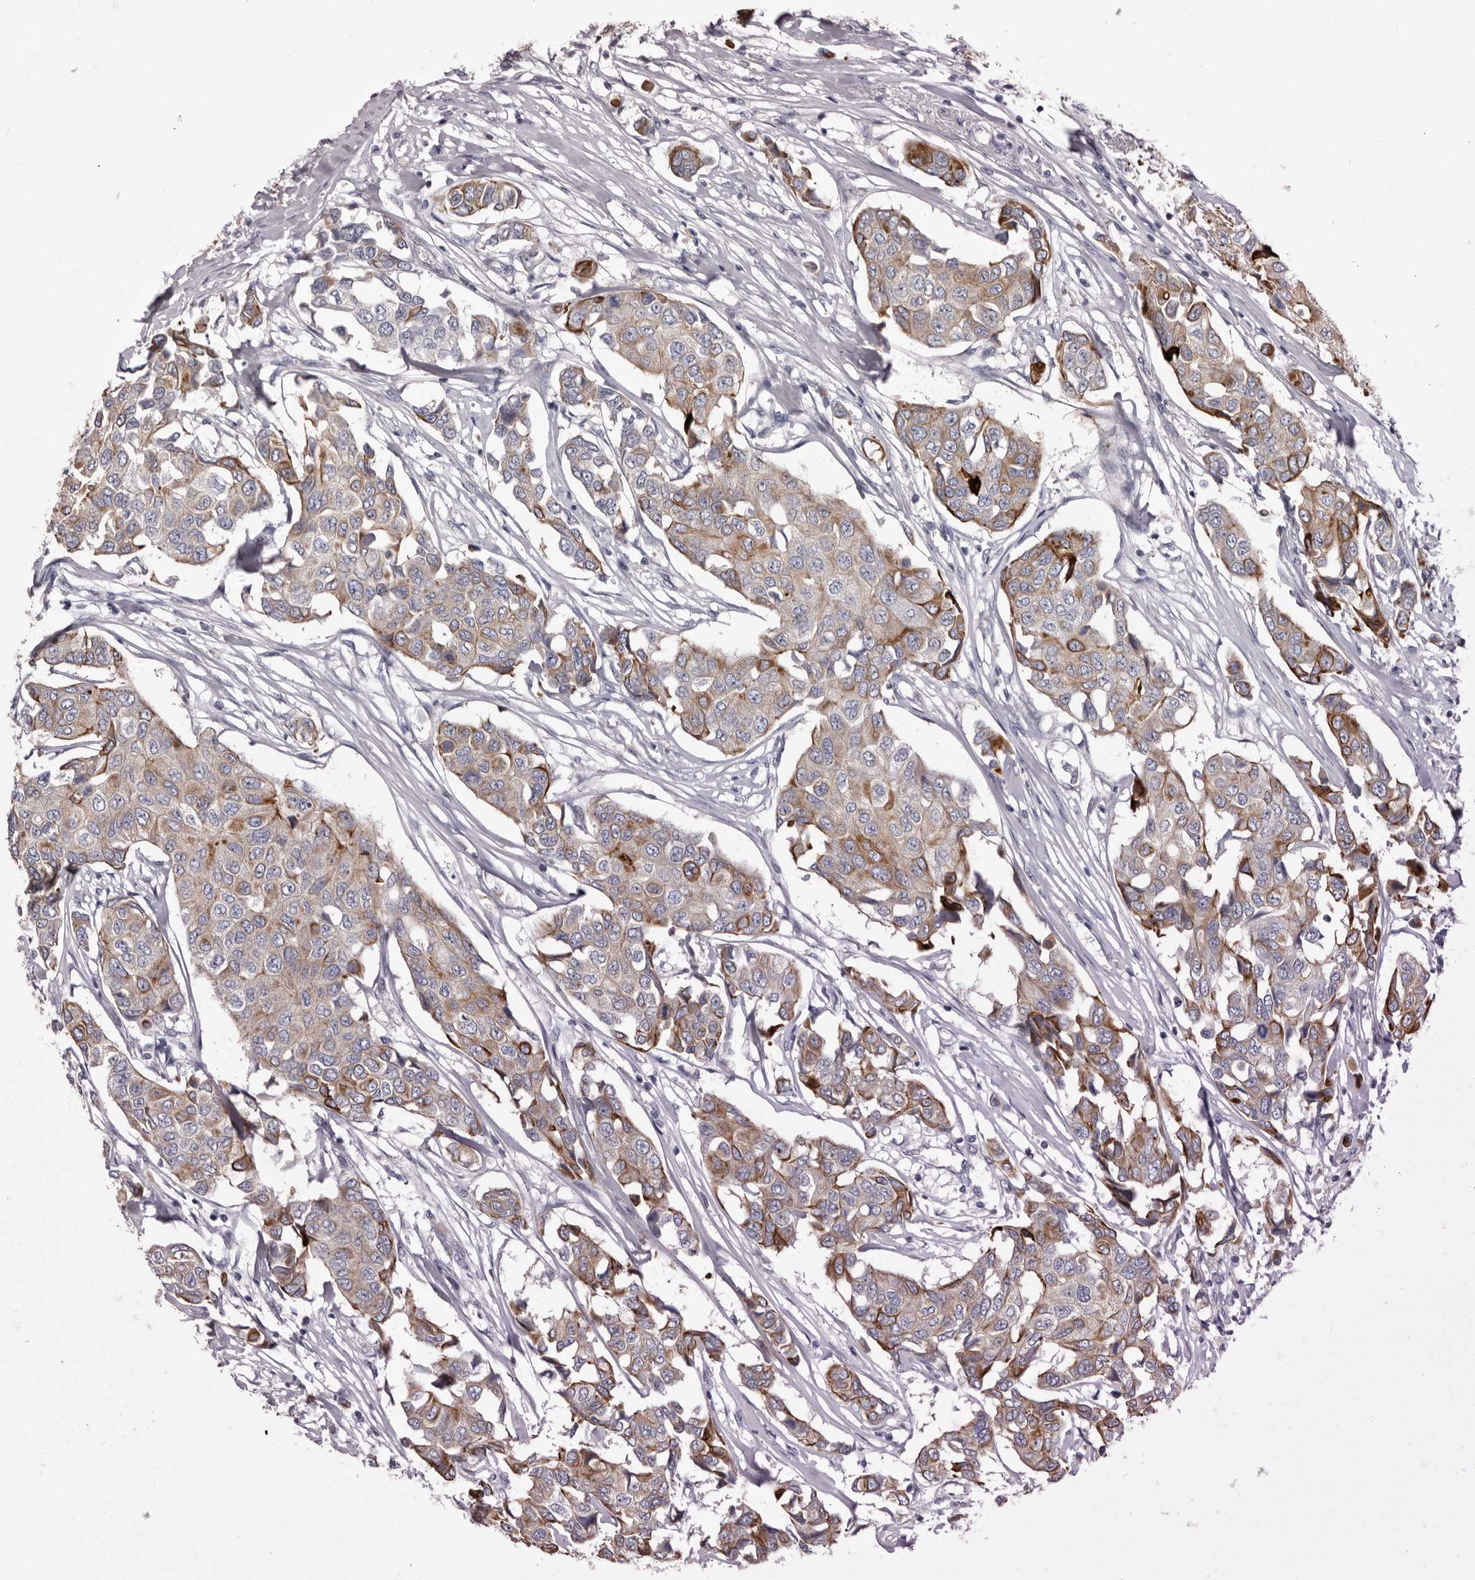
{"staining": {"intensity": "moderate", "quantity": "25%-75%", "location": "cytoplasmic/membranous"}, "tissue": "breast cancer", "cell_type": "Tumor cells", "image_type": "cancer", "snomed": [{"axis": "morphology", "description": "Duct carcinoma"}, {"axis": "topography", "description": "Breast"}], "caption": "IHC (DAB) staining of human breast intraductal carcinoma displays moderate cytoplasmic/membranous protein positivity in approximately 25%-75% of tumor cells. (brown staining indicates protein expression, while blue staining denotes nuclei).", "gene": "LPAR6", "patient": {"sex": "female", "age": 80}}